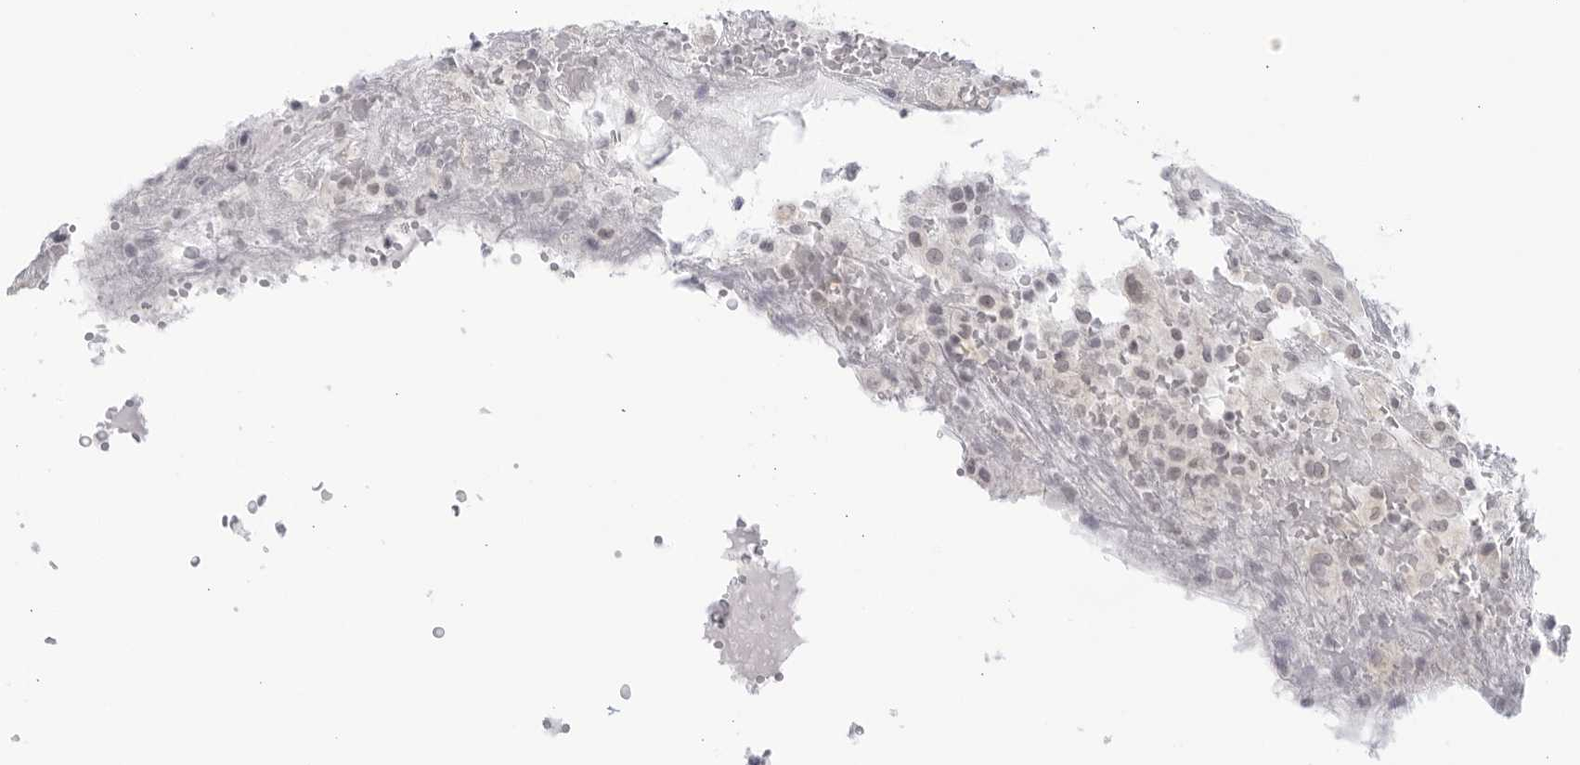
{"staining": {"intensity": "weak", "quantity": "<25%", "location": "cytoplasmic/membranous,nuclear"}, "tissue": "thyroid cancer", "cell_type": "Tumor cells", "image_type": "cancer", "snomed": [{"axis": "morphology", "description": "Papillary adenocarcinoma, NOS"}, {"axis": "topography", "description": "Thyroid gland"}], "caption": "Micrograph shows no protein expression in tumor cells of thyroid cancer (papillary adenocarcinoma) tissue.", "gene": "WDTC1", "patient": {"sex": "male", "age": 77}}